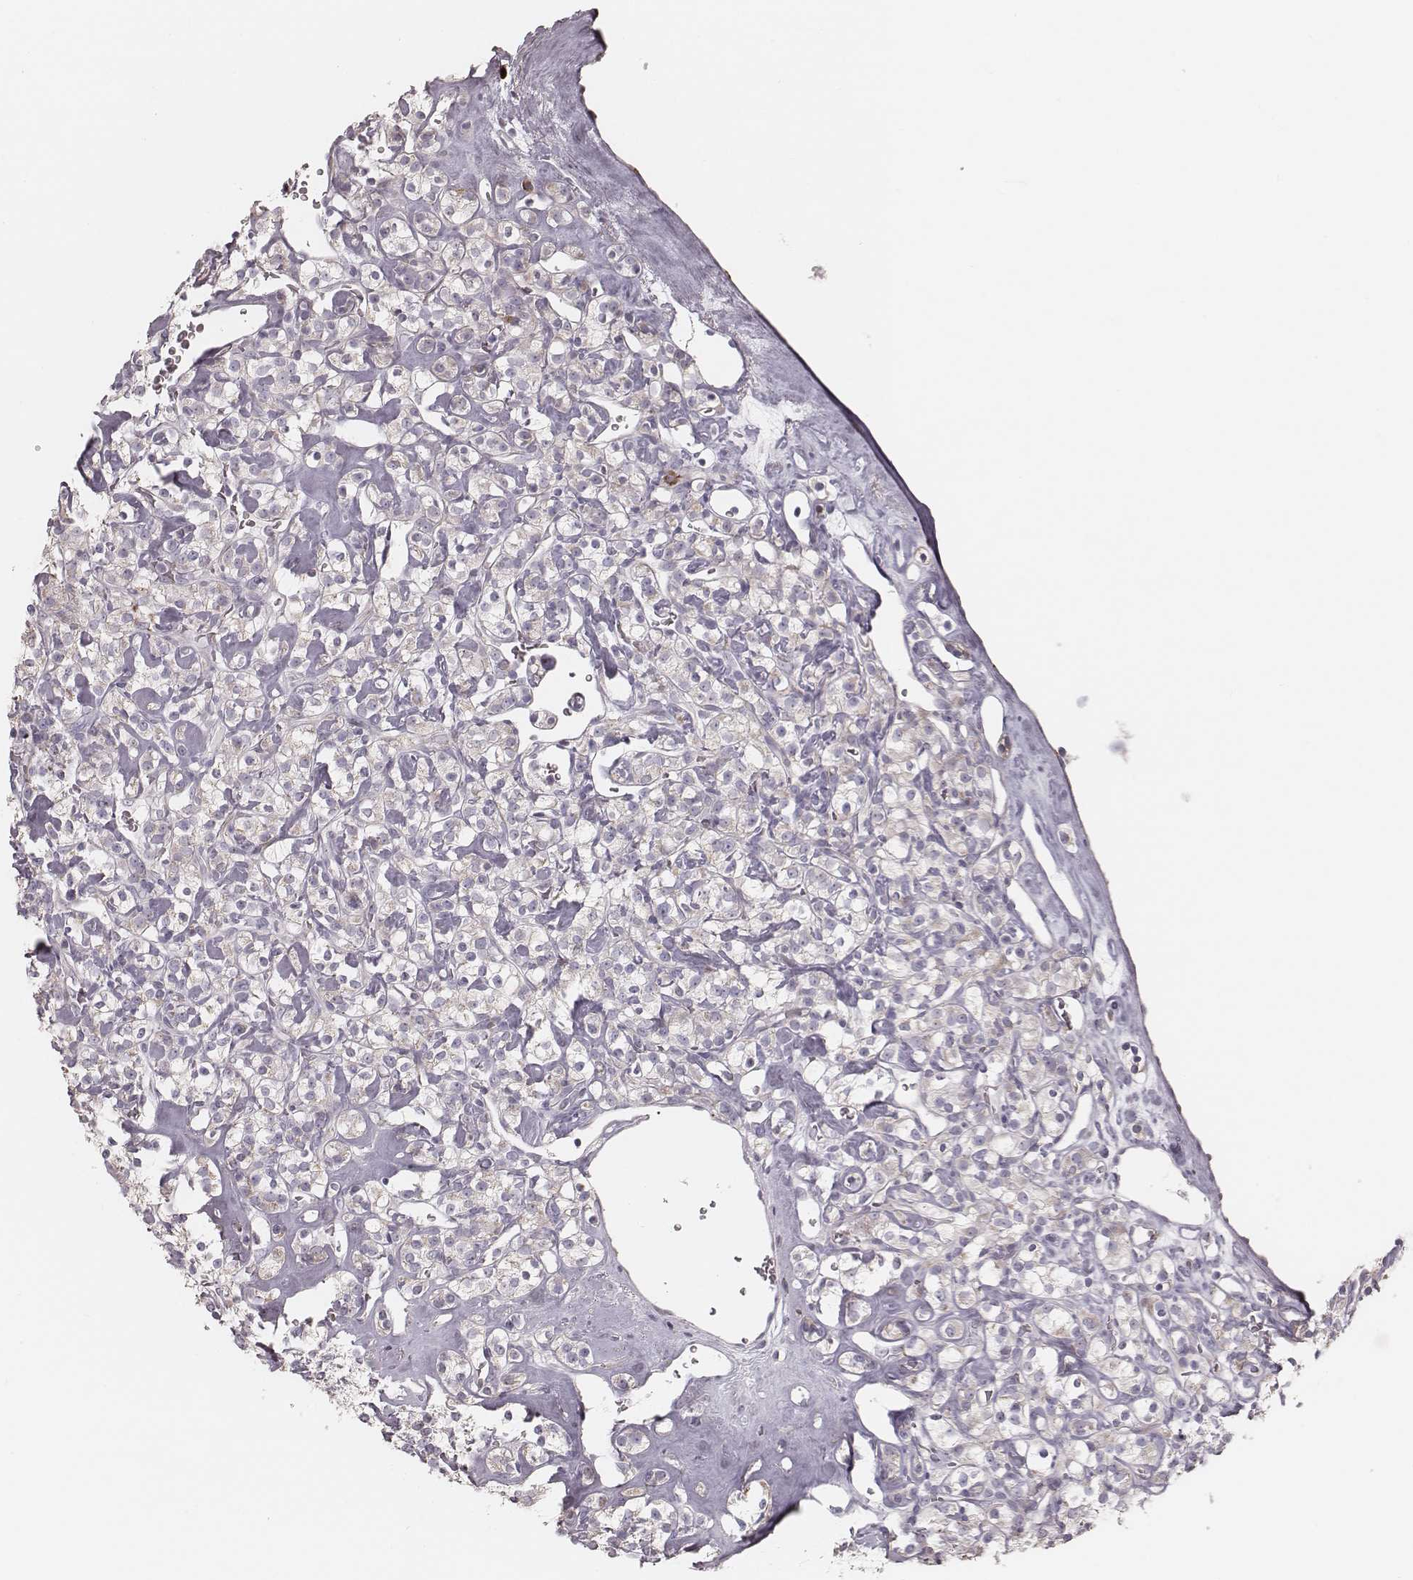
{"staining": {"intensity": "weak", "quantity": "<25%", "location": "cytoplasmic/membranous"}, "tissue": "renal cancer", "cell_type": "Tumor cells", "image_type": "cancer", "snomed": [{"axis": "morphology", "description": "Adenocarcinoma, NOS"}, {"axis": "topography", "description": "Kidney"}], "caption": "DAB (3,3'-diaminobenzidine) immunohistochemical staining of renal cancer shows no significant staining in tumor cells. (Brightfield microscopy of DAB (3,3'-diaminobenzidine) immunohistochemistry at high magnification).", "gene": "KIF5C", "patient": {"sex": "male", "age": 77}}